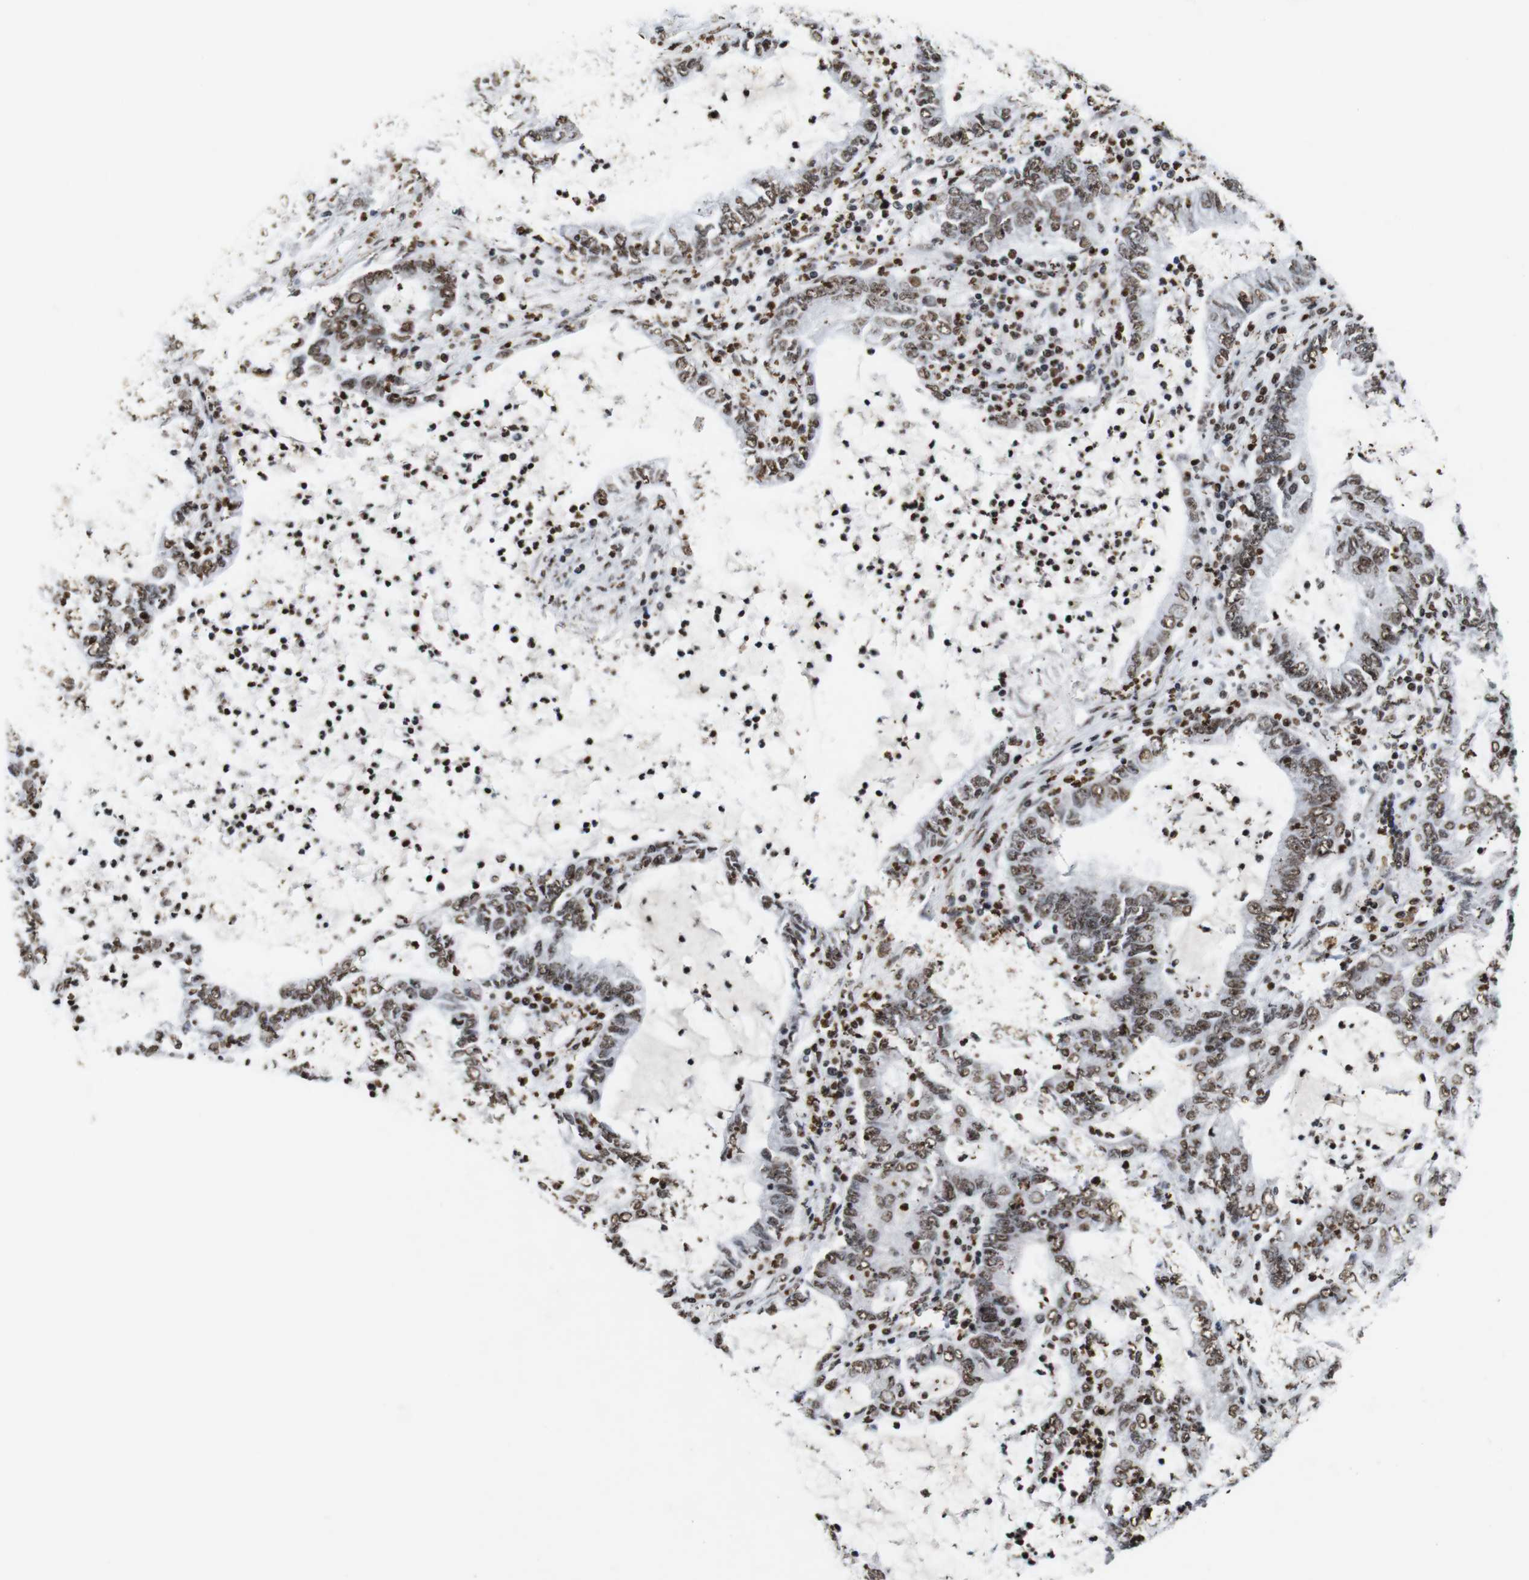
{"staining": {"intensity": "moderate", "quantity": ">75%", "location": "nuclear"}, "tissue": "lung cancer", "cell_type": "Tumor cells", "image_type": "cancer", "snomed": [{"axis": "morphology", "description": "Adenocarcinoma, NOS"}, {"axis": "topography", "description": "Lung"}], "caption": "The histopathology image reveals immunohistochemical staining of lung cancer (adenocarcinoma). There is moderate nuclear expression is seen in about >75% of tumor cells. The protein of interest is shown in brown color, while the nuclei are stained blue.", "gene": "MAGEH1", "patient": {"sex": "female", "age": 51}}